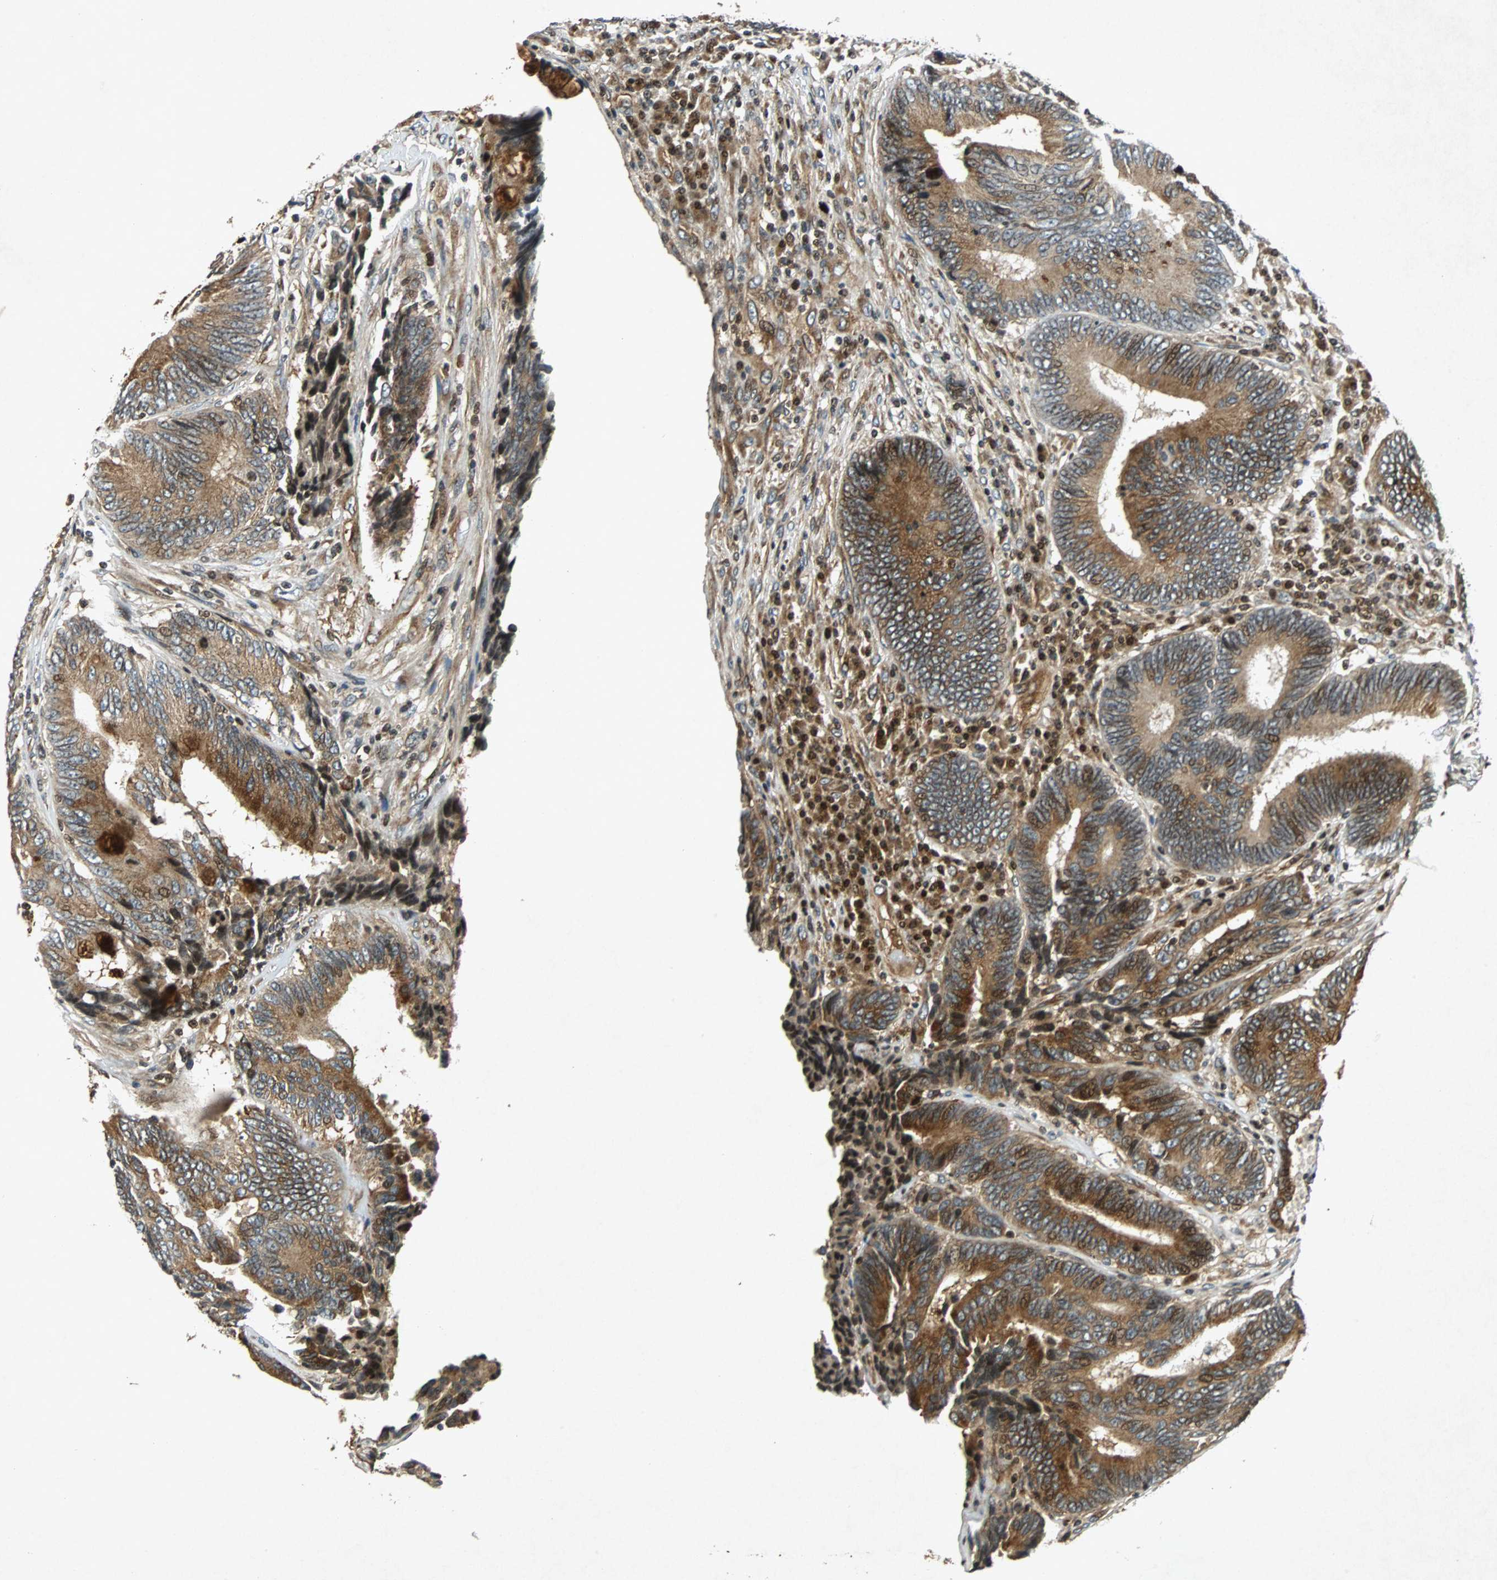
{"staining": {"intensity": "strong", "quantity": ">75%", "location": "cytoplasmic/membranous"}, "tissue": "colorectal cancer", "cell_type": "Tumor cells", "image_type": "cancer", "snomed": [{"axis": "morphology", "description": "Adenocarcinoma, NOS"}, {"axis": "topography", "description": "Colon"}], "caption": "Approximately >75% of tumor cells in colorectal adenocarcinoma show strong cytoplasmic/membranous protein expression as visualized by brown immunohistochemical staining.", "gene": "TUBA4A", "patient": {"sex": "female", "age": 78}}